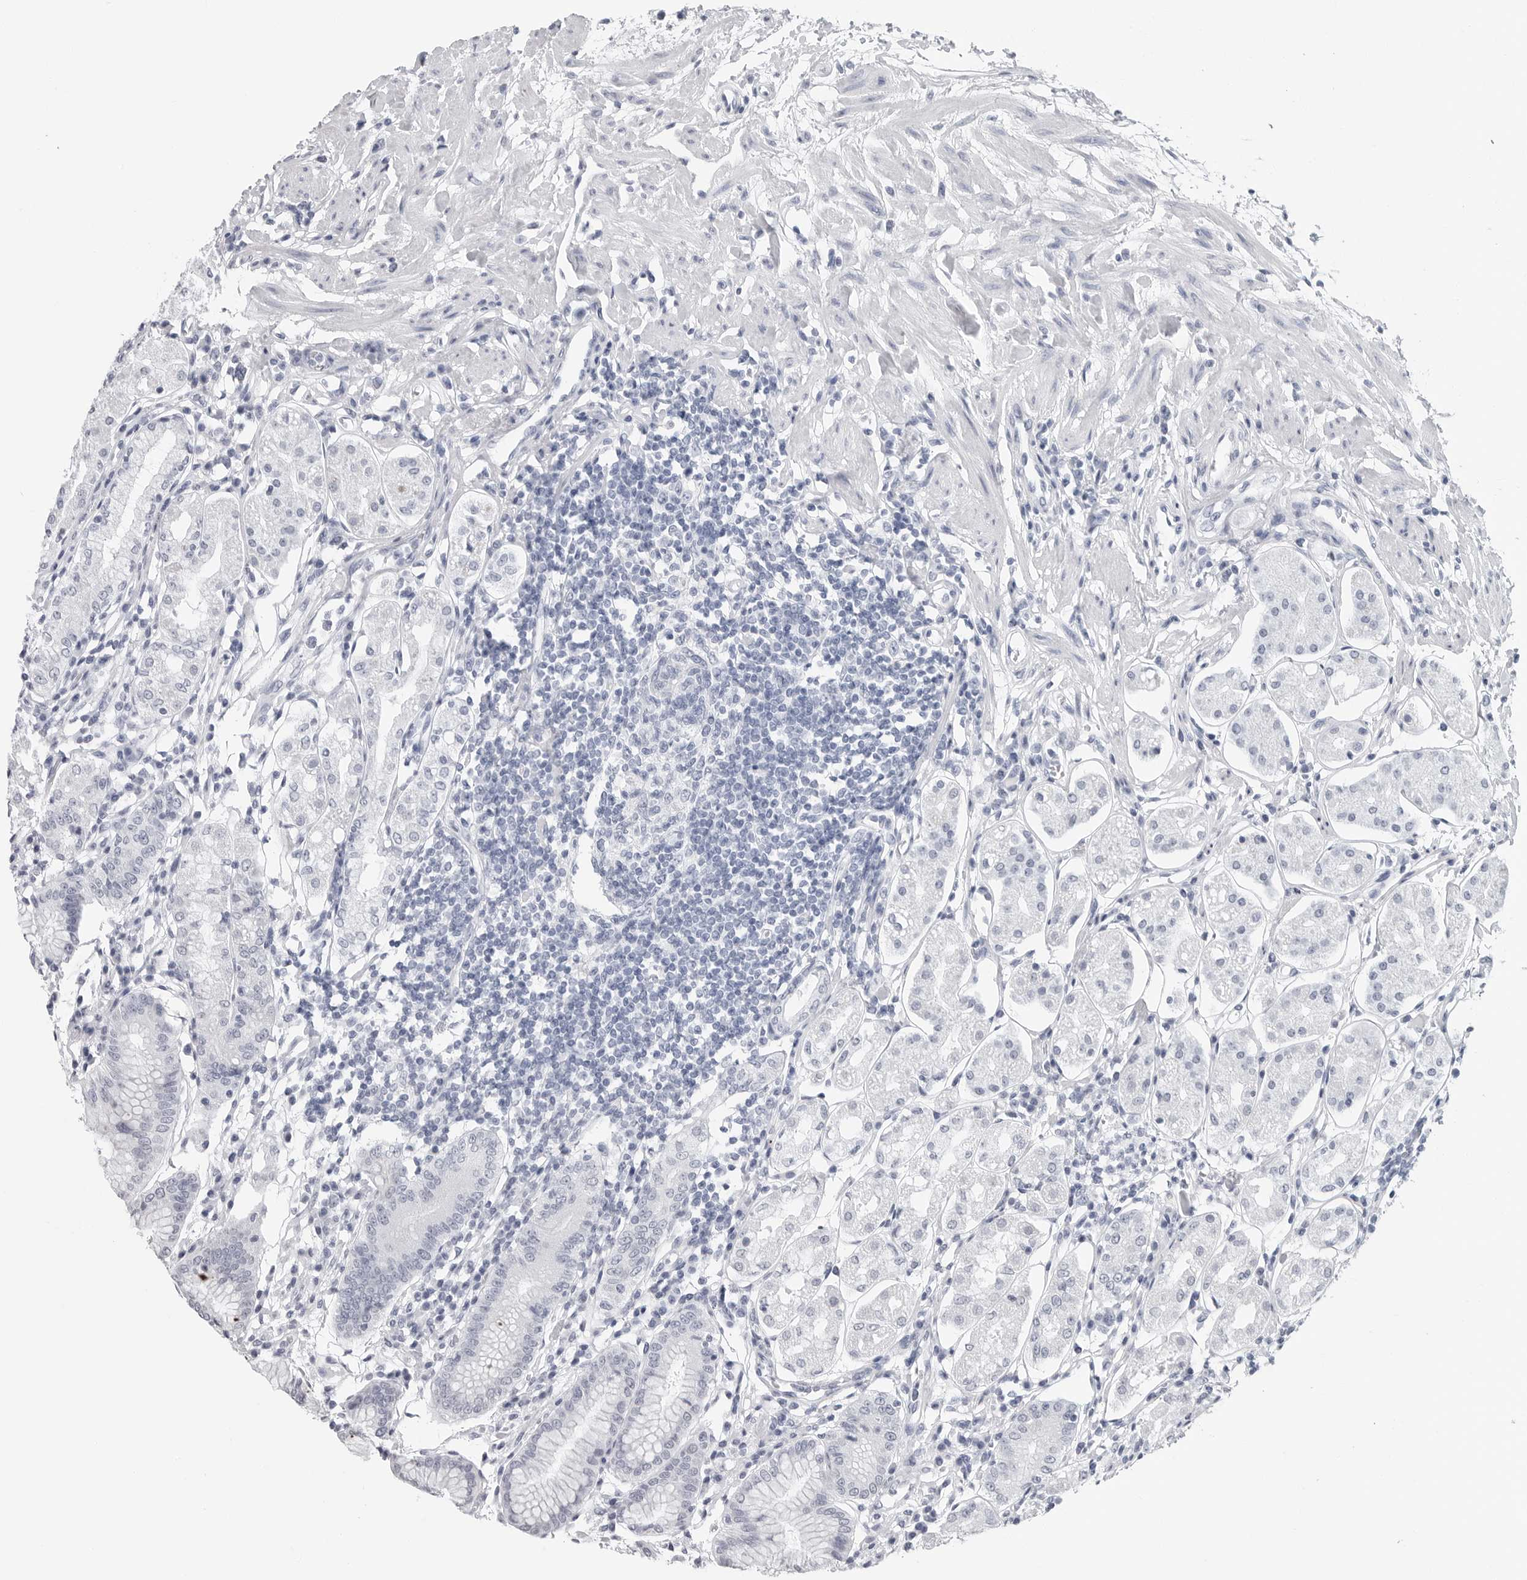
{"staining": {"intensity": "negative", "quantity": "none", "location": "none"}, "tissue": "stomach", "cell_type": "Glandular cells", "image_type": "normal", "snomed": [{"axis": "morphology", "description": "Normal tissue, NOS"}, {"axis": "topography", "description": "Stomach"}, {"axis": "topography", "description": "Stomach, lower"}], "caption": "This is an immunohistochemistry (IHC) photomicrograph of benign stomach. There is no expression in glandular cells.", "gene": "CSH1", "patient": {"sex": "female", "age": 56}}